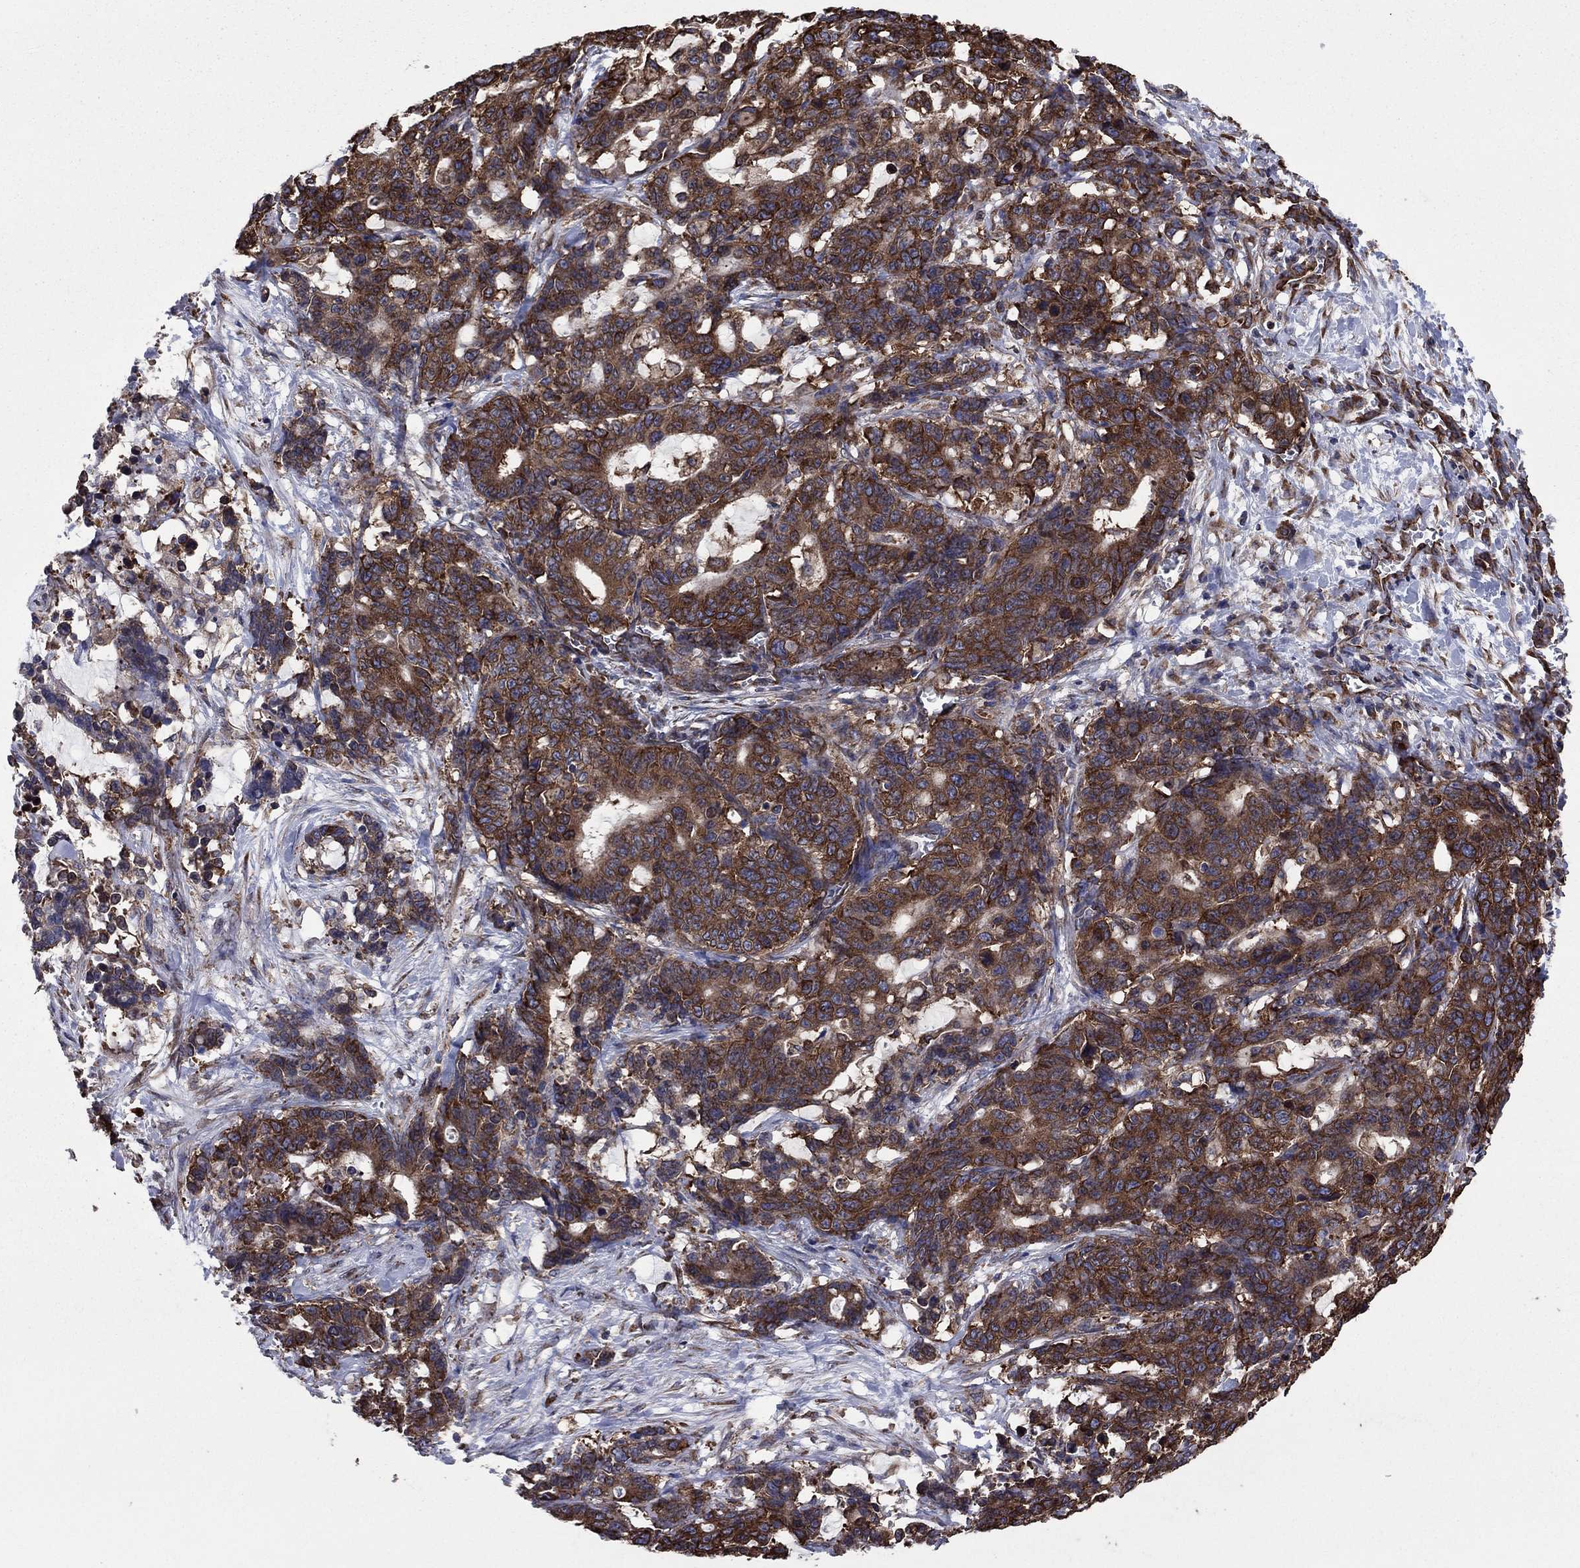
{"staining": {"intensity": "strong", "quantity": ">75%", "location": "cytoplasmic/membranous"}, "tissue": "stomach cancer", "cell_type": "Tumor cells", "image_type": "cancer", "snomed": [{"axis": "morphology", "description": "Normal tissue, NOS"}, {"axis": "morphology", "description": "Adenocarcinoma, NOS"}, {"axis": "topography", "description": "Stomach"}], "caption": "Immunohistochemistry (IHC) image of human stomach cancer stained for a protein (brown), which shows high levels of strong cytoplasmic/membranous expression in about >75% of tumor cells.", "gene": "YBX1", "patient": {"sex": "female", "age": 64}}